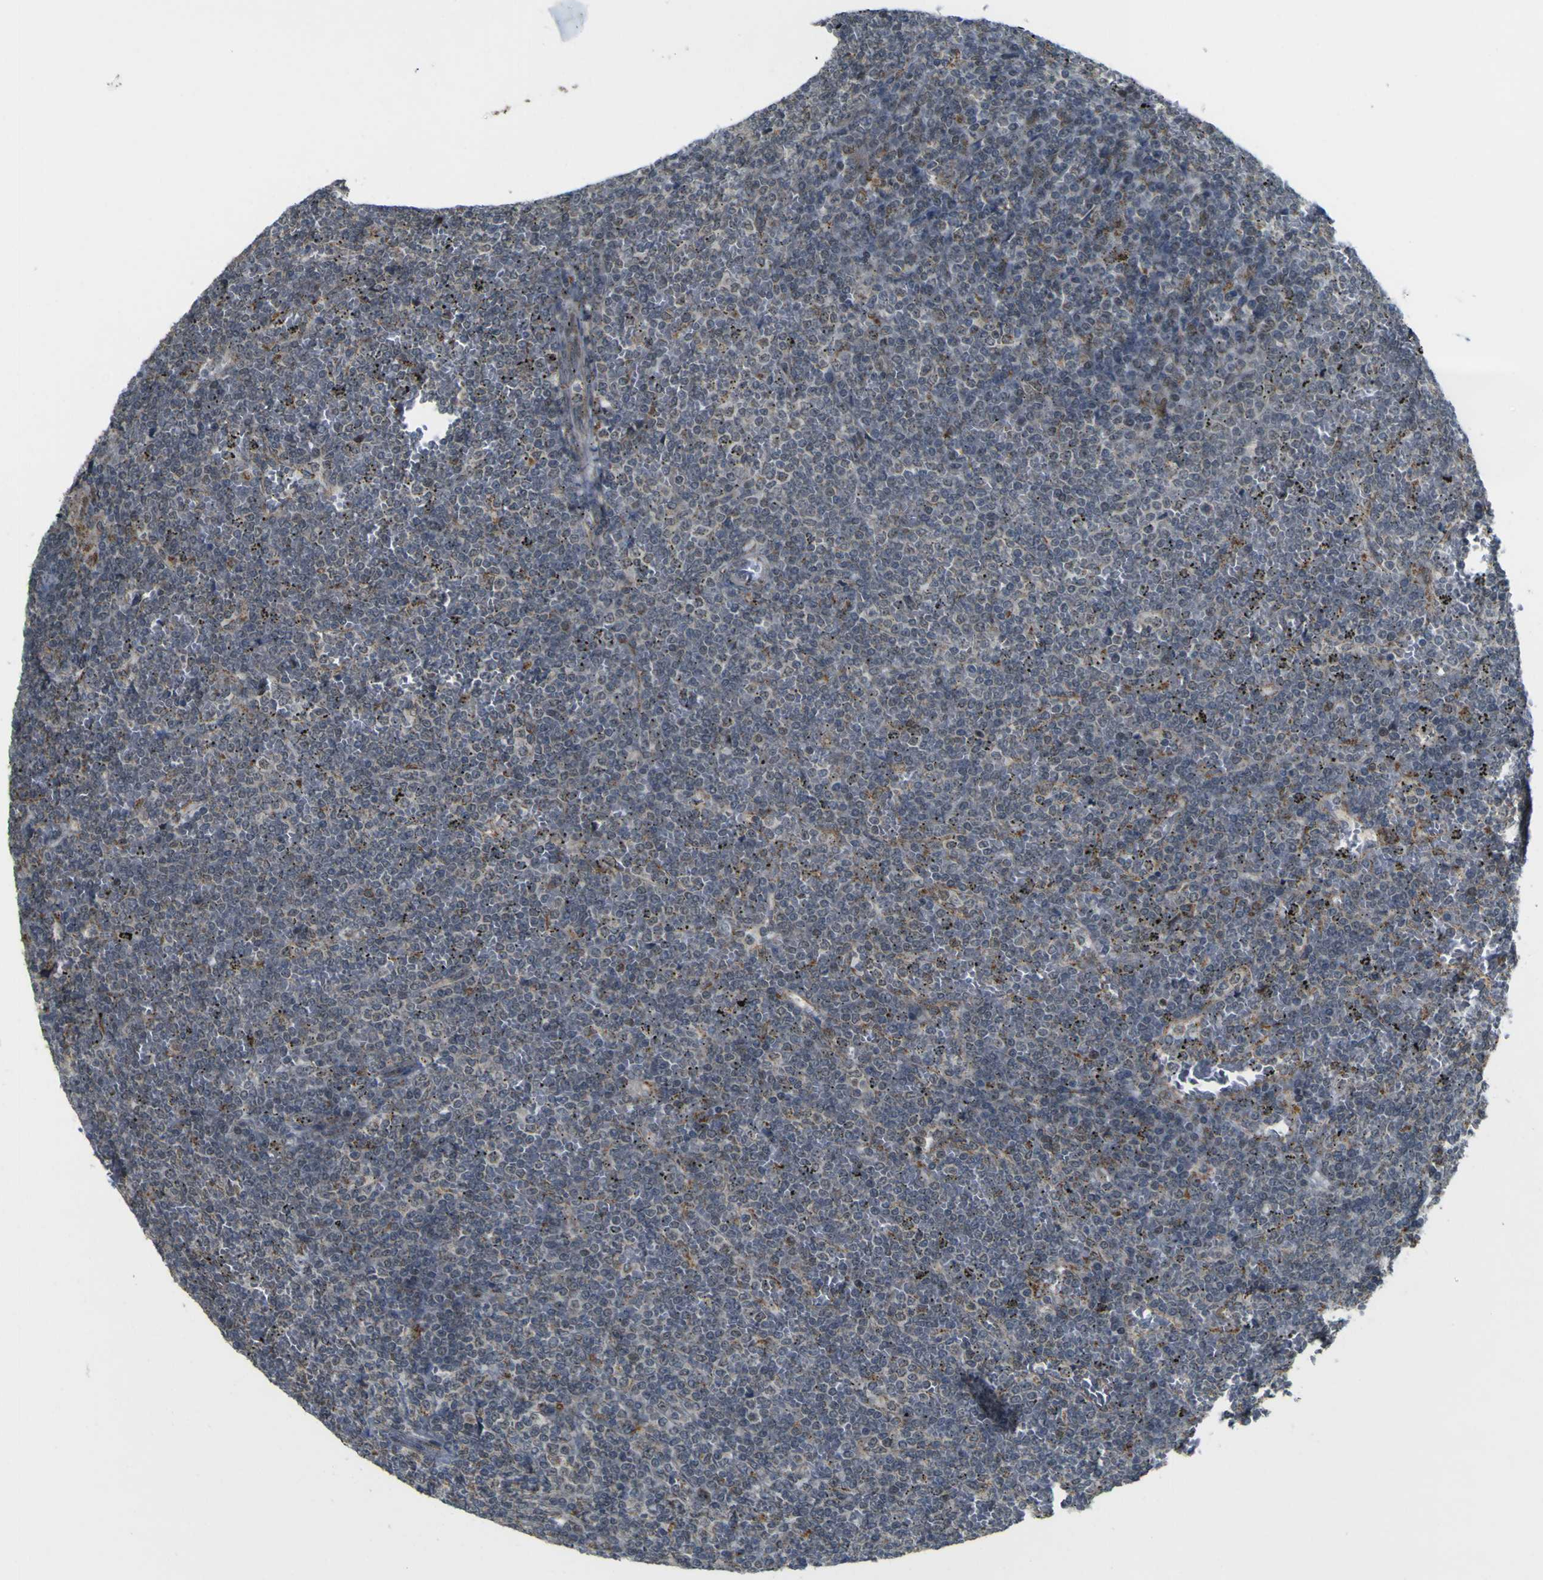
{"staining": {"intensity": "weak", "quantity": "<25%", "location": "cytoplasmic/membranous"}, "tissue": "lymphoma", "cell_type": "Tumor cells", "image_type": "cancer", "snomed": [{"axis": "morphology", "description": "Malignant lymphoma, non-Hodgkin's type, Low grade"}, {"axis": "topography", "description": "Spleen"}], "caption": "Low-grade malignant lymphoma, non-Hodgkin's type was stained to show a protein in brown. There is no significant staining in tumor cells.", "gene": "ACBD5", "patient": {"sex": "female", "age": 19}}